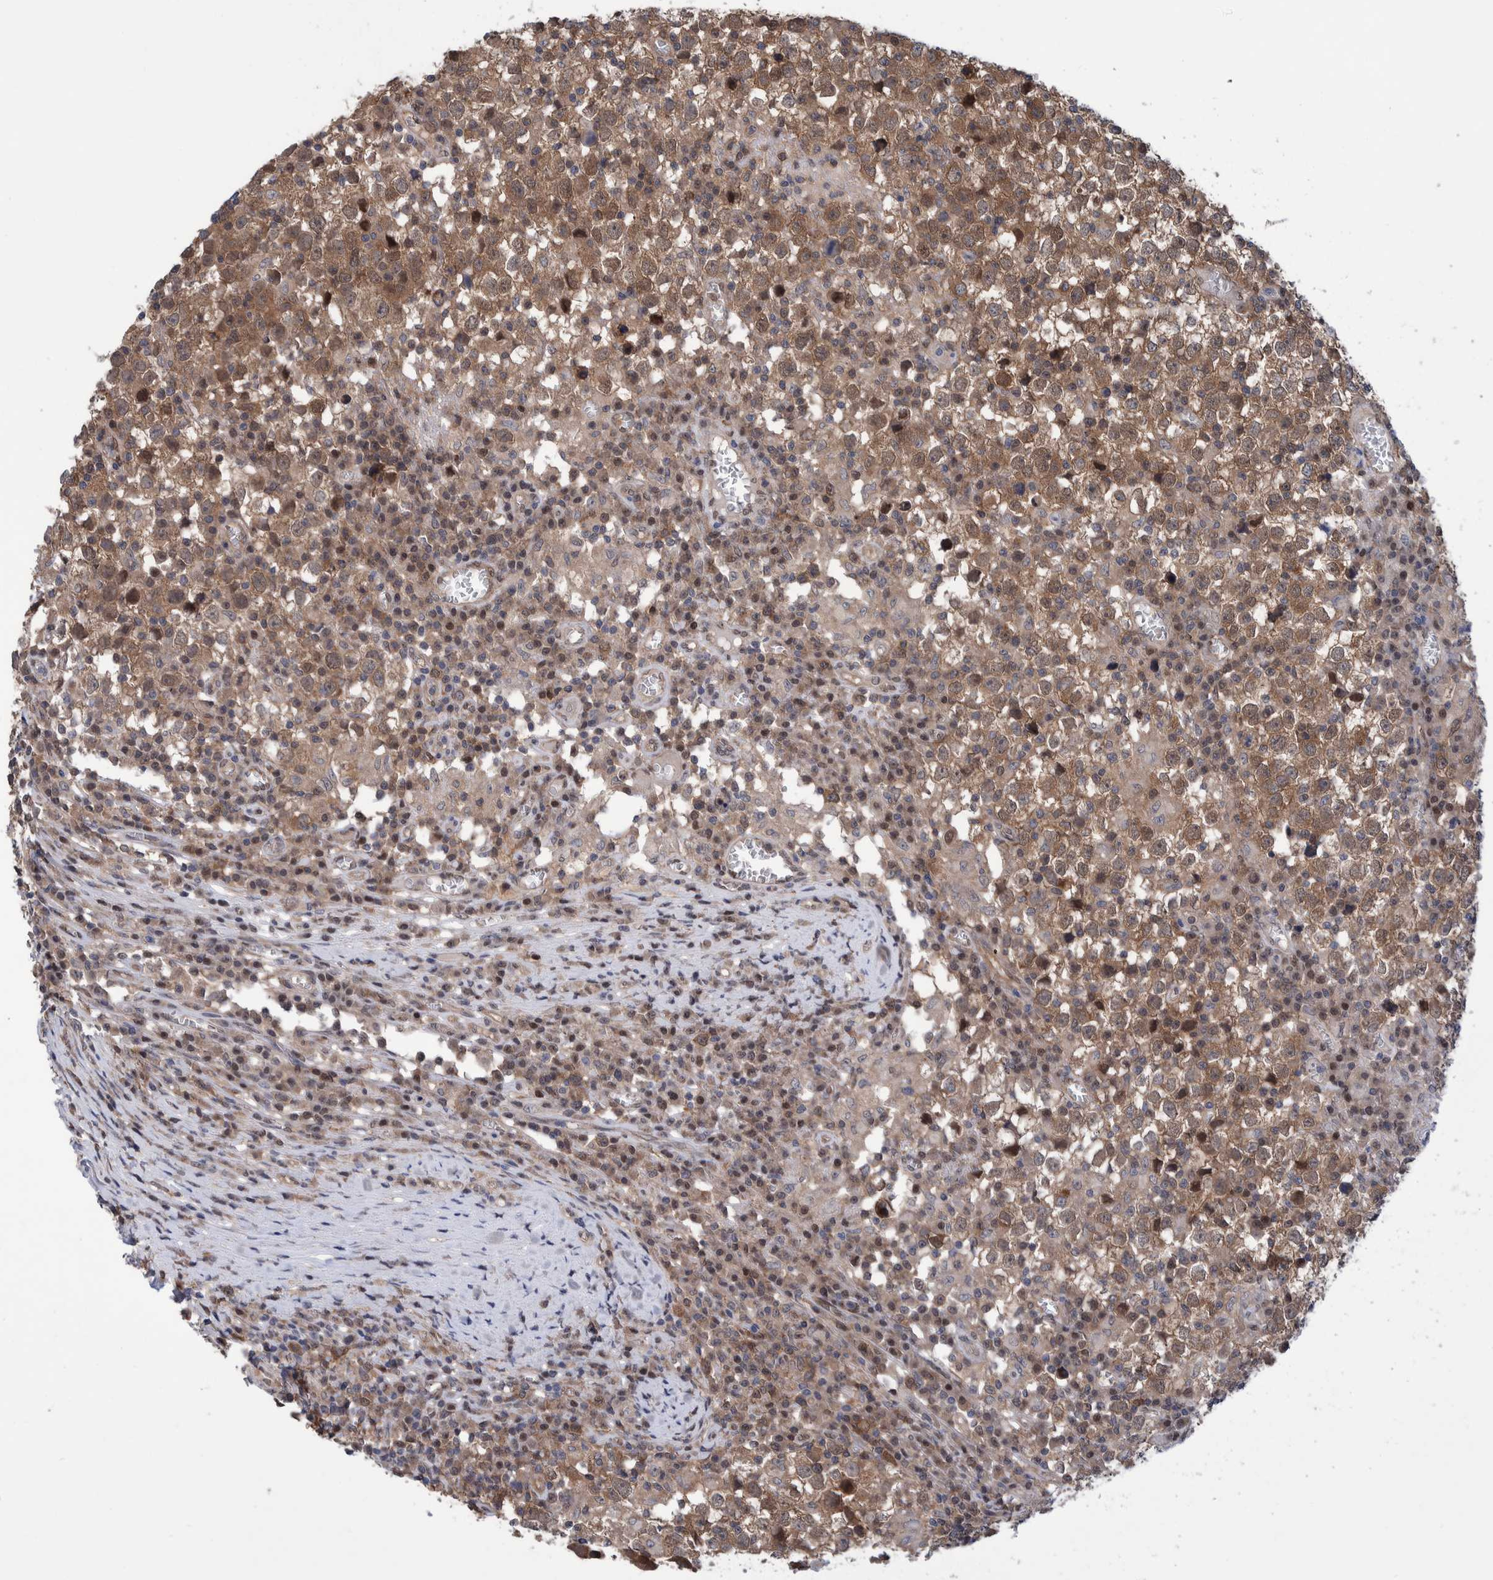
{"staining": {"intensity": "moderate", "quantity": ">75%", "location": "cytoplasmic/membranous"}, "tissue": "testis cancer", "cell_type": "Tumor cells", "image_type": "cancer", "snomed": [{"axis": "morphology", "description": "Seminoma, NOS"}, {"axis": "topography", "description": "Testis"}], "caption": "Testis seminoma tissue exhibits moderate cytoplasmic/membranous expression in about >75% of tumor cells (Stains: DAB (3,3'-diaminobenzidine) in brown, nuclei in blue, Microscopy: brightfield microscopy at high magnification).", "gene": "PFAS", "patient": {"sex": "male", "age": 65}}